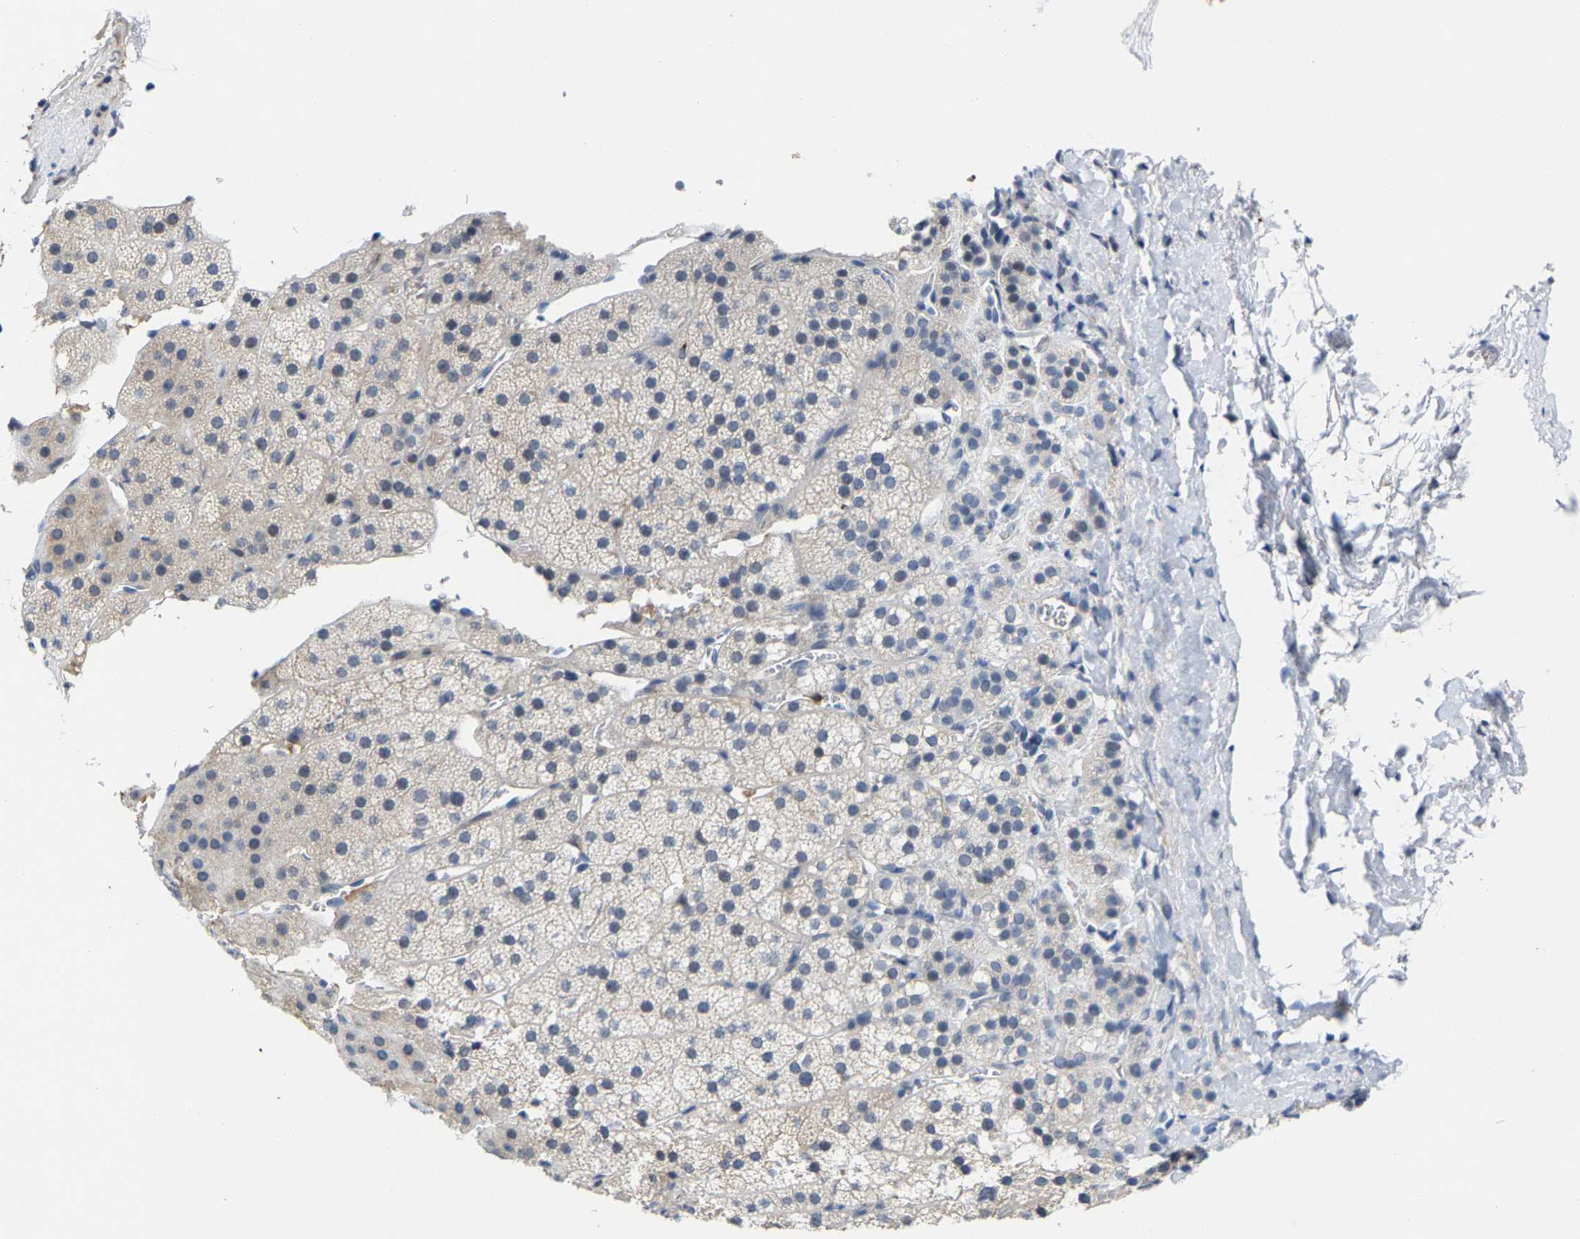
{"staining": {"intensity": "weak", "quantity": "<25%", "location": "cytoplasmic/membranous"}, "tissue": "adrenal gland", "cell_type": "Glandular cells", "image_type": "normal", "snomed": [{"axis": "morphology", "description": "Normal tissue, NOS"}, {"axis": "topography", "description": "Adrenal gland"}], "caption": "Human adrenal gland stained for a protein using IHC displays no positivity in glandular cells.", "gene": "FGD3", "patient": {"sex": "female", "age": 44}}